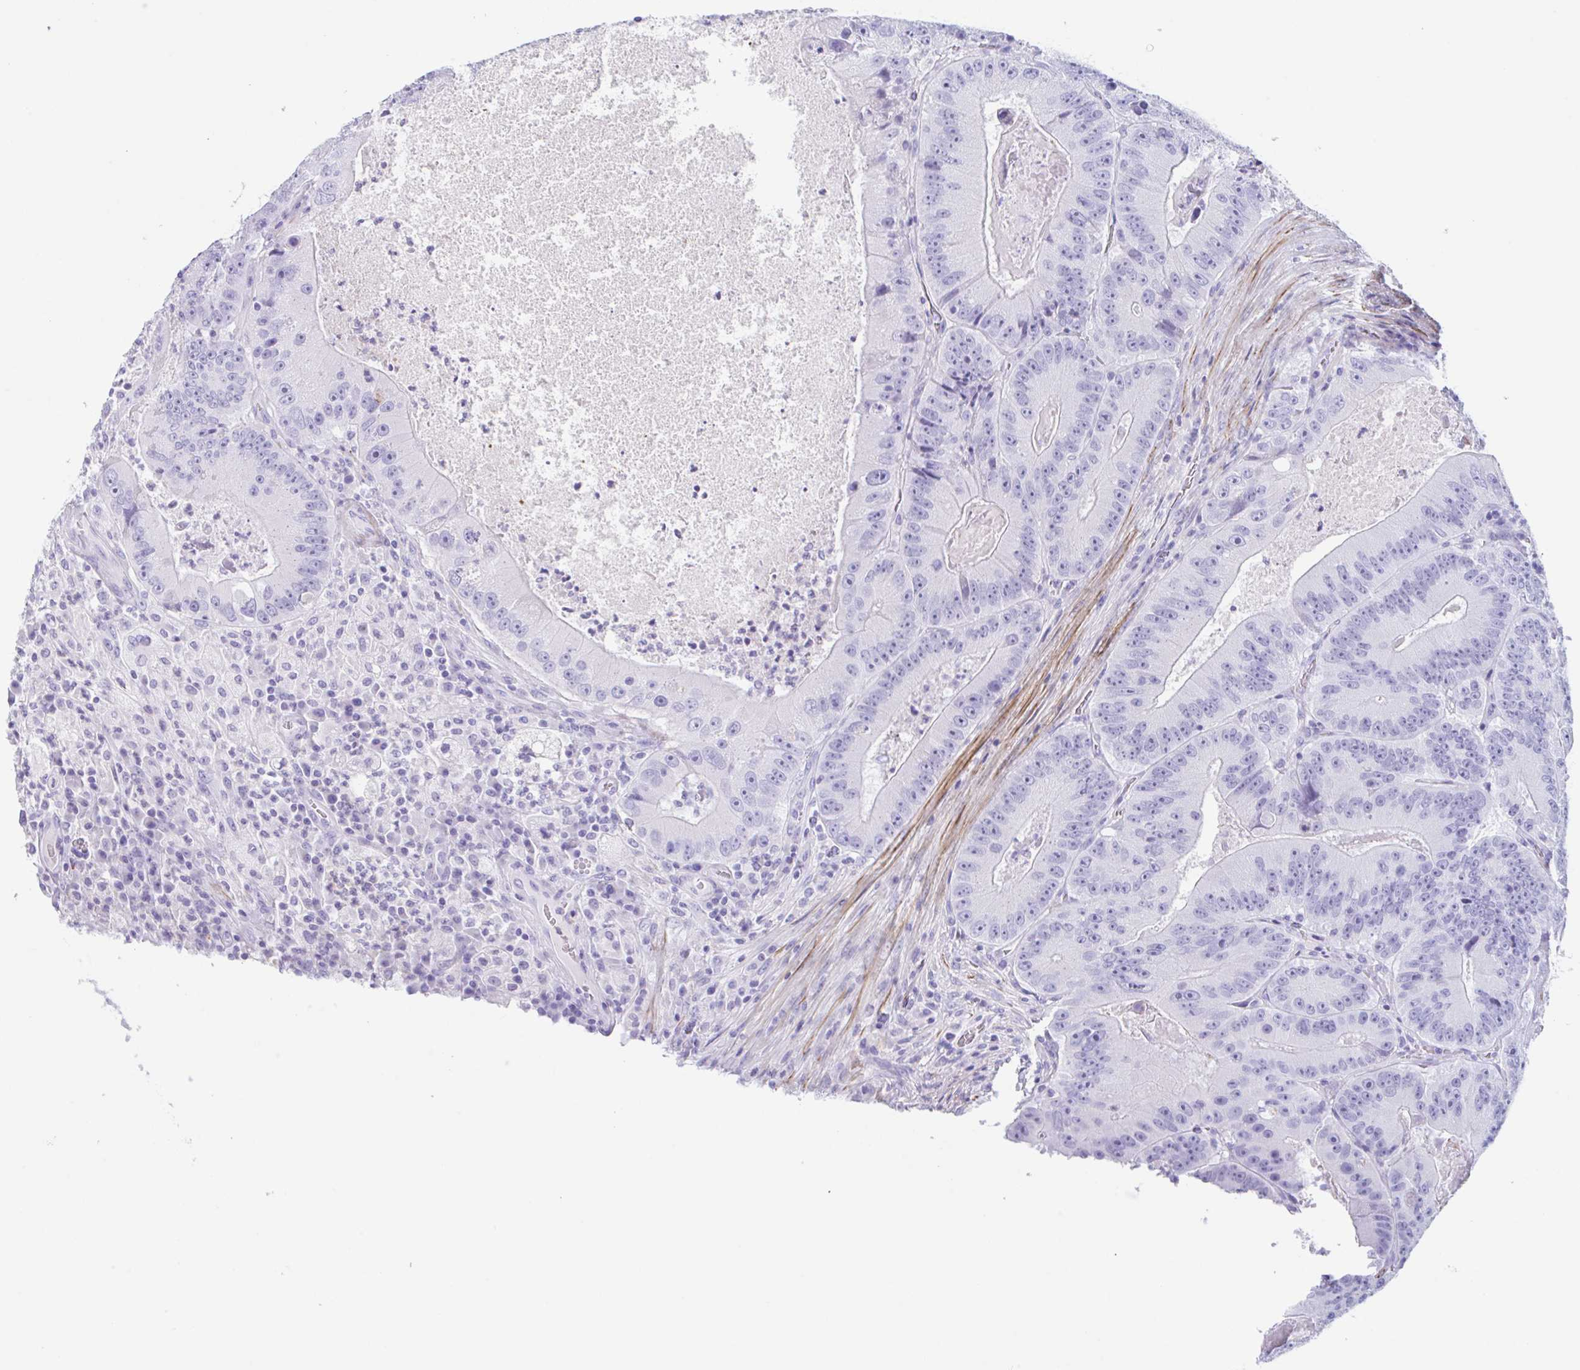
{"staining": {"intensity": "negative", "quantity": "none", "location": "none"}, "tissue": "colorectal cancer", "cell_type": "Tumor cells", "image_type": "cancer", "snomed": [{"axis": "morphology", "description": "Adenocarcinoma, NOS"}, {"axis": "topography", "description": "Colon"}], "caption": "Immunohistochemistry (IHC) image of colorectal adenocarcinoma stained for a protein (brown), which demonstrates no staining in tumor cells.", "gene": "TAS2R41", "patient": {"sex": "female", "age": 86}}